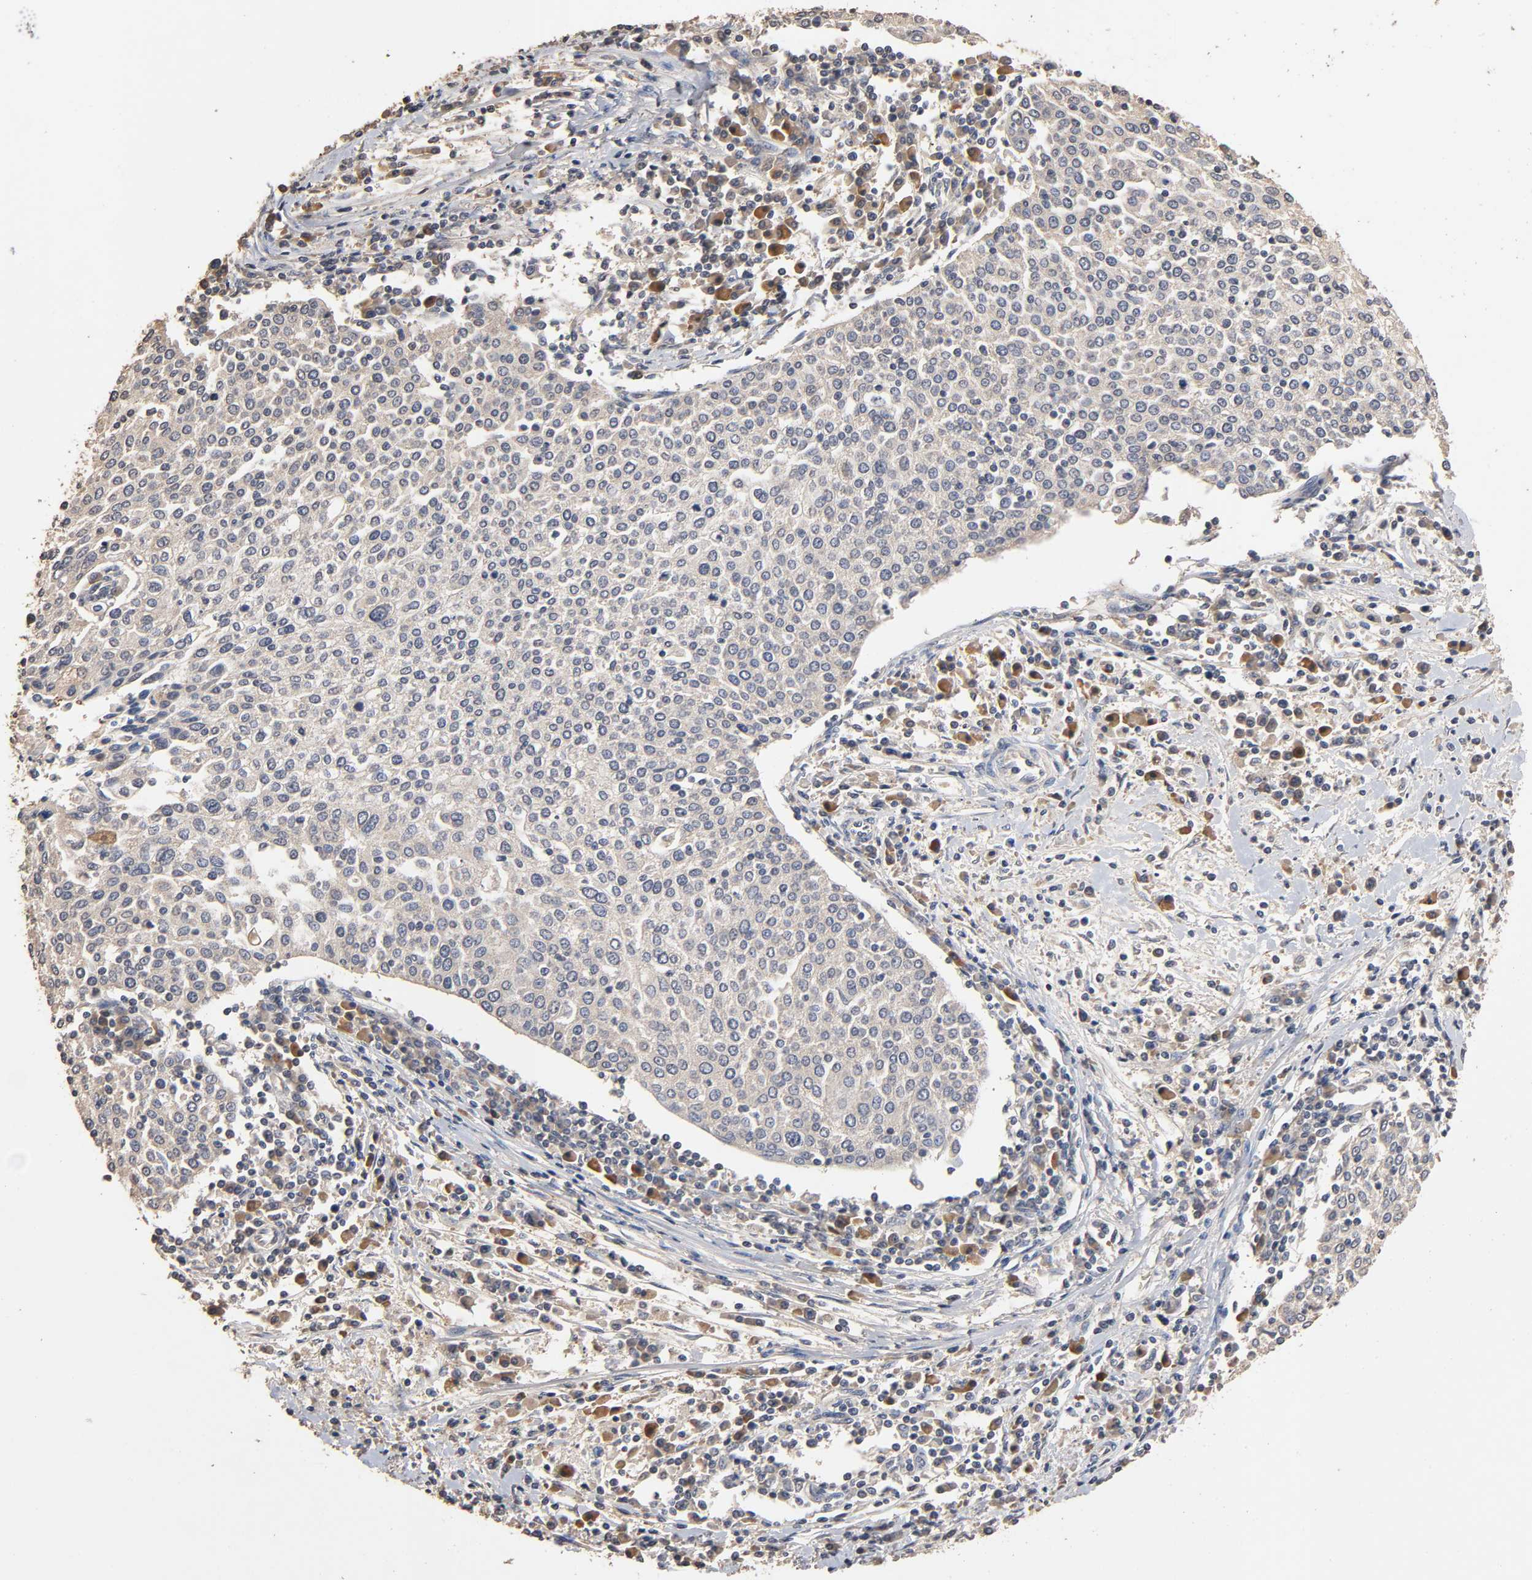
{"staining": {"intensity": "weak", "quantity": "25%-75%", "location": "cytoplasmic/membranous"}, "tissue": "cervical cancer", "cell_type": "Tumor cells", "image_type": "cancer", "snomed": [{"axis": "morphology", "description": "Squamous cell carcinoma, NOS"}, {"axis": "topography", "description": "Cervix"}], "caption": "Immunohistochemistry (DAB (3,3'-diaminobenzidine)) staining of cervical squamous cell carcinoma demonstrates weak cytoplasmic/membranous protein staining in approximately 25%-75% of tumor cells. The staining was performed using DAB (3,3'-diaminobenzidine), with brown indicating positive protein expression. Nuclei are stained blue with hematoxylin.", "gene": "ARHGEF7", "patient": {"sex": "female", "age": 40}}